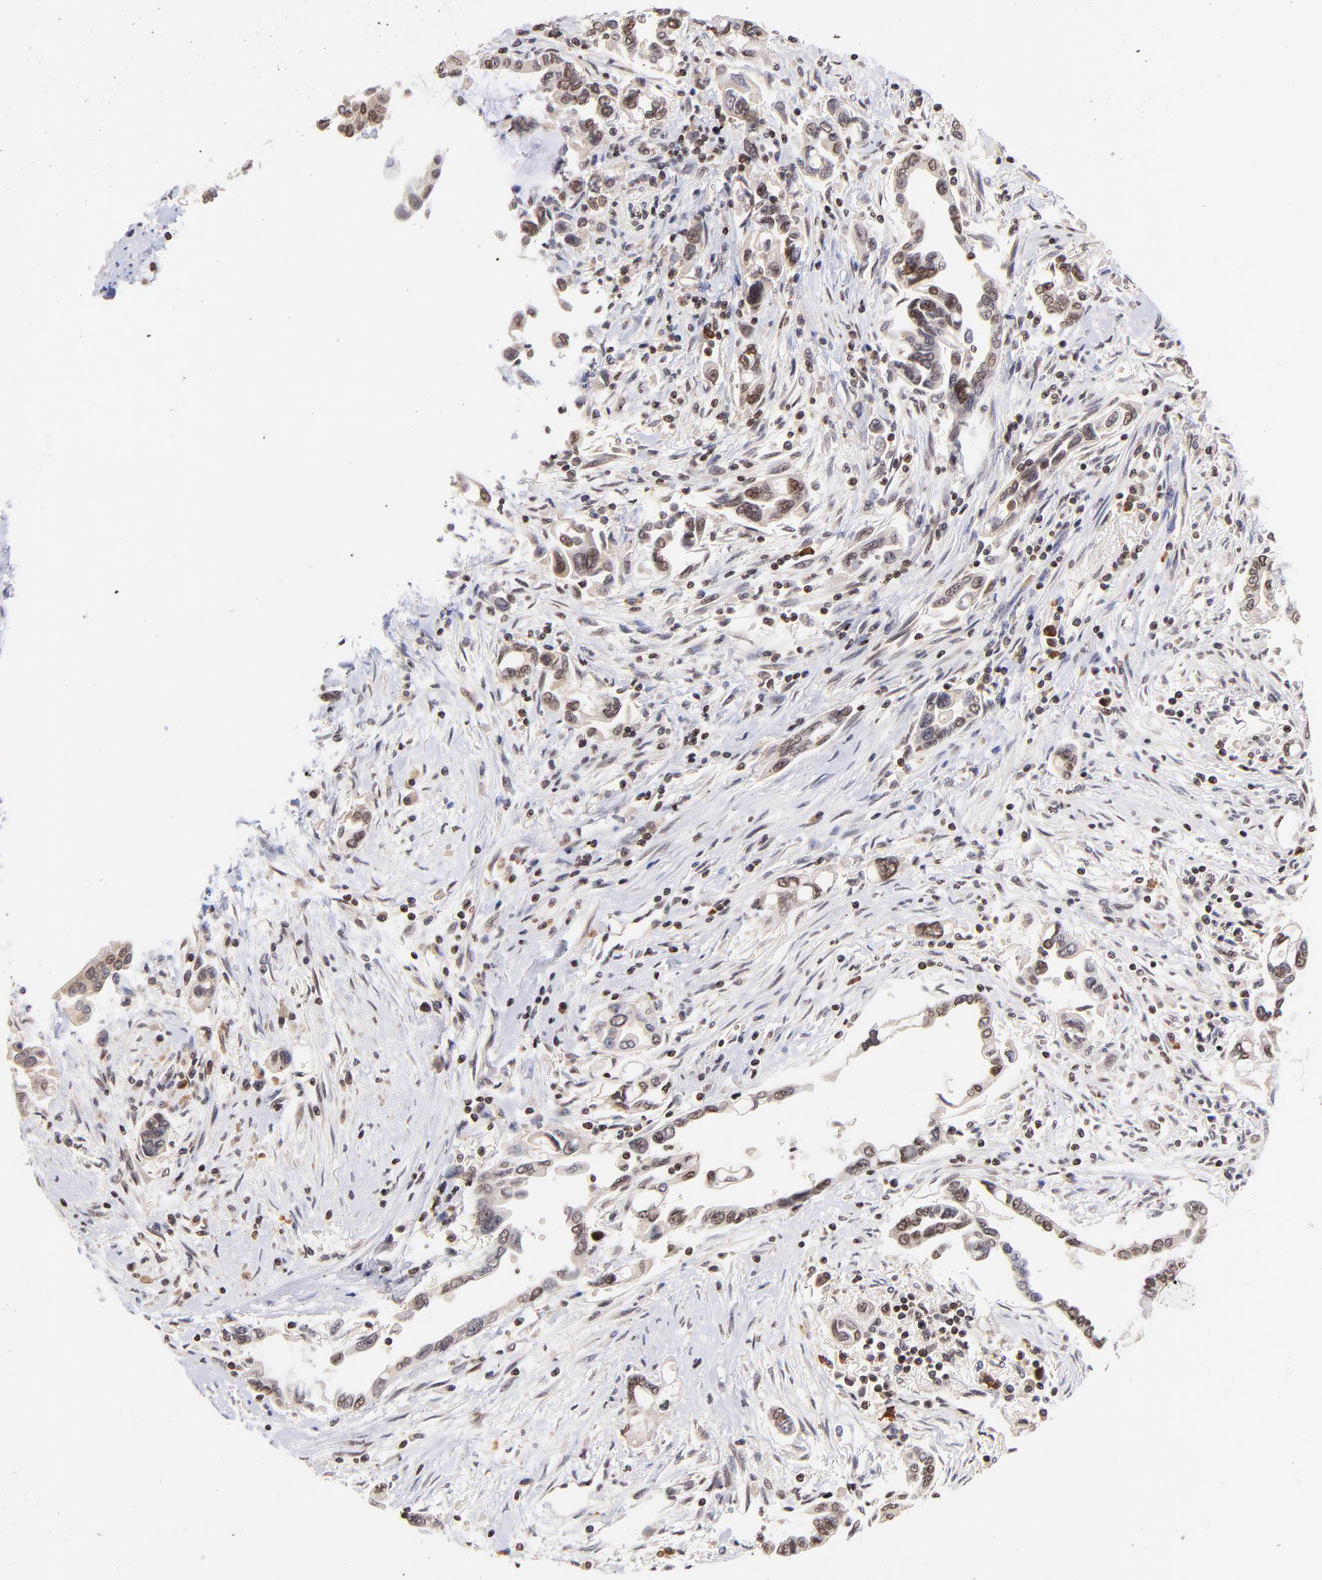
{"staining": {"intensity": "moderate", "quantity": ">75%", "location": "cytoplasmic/membranous,nuclear"}, "tissue": "pancreatic cancer", "cell_type": "Tumor cells", "image_type": "cancer", "snomed": [{"axis": "morphology", "description": "Adenocarcinoma, NOS"}, {"axis": "topography", "description": "Pancreas"}], "caption": "Immunohistochemical staining of adenocarcinoma (pancreatic) shows moderate cytoplasmic/membranous and nuclear protein staining in about >75% of tumor cells. The staining is performed using DAB brown chromogen to label protein expression. The nuclei are counter-stained blue using hematoxylin.", "gene": "WDR25", "patient": {"sex": "female", "age": 57}}